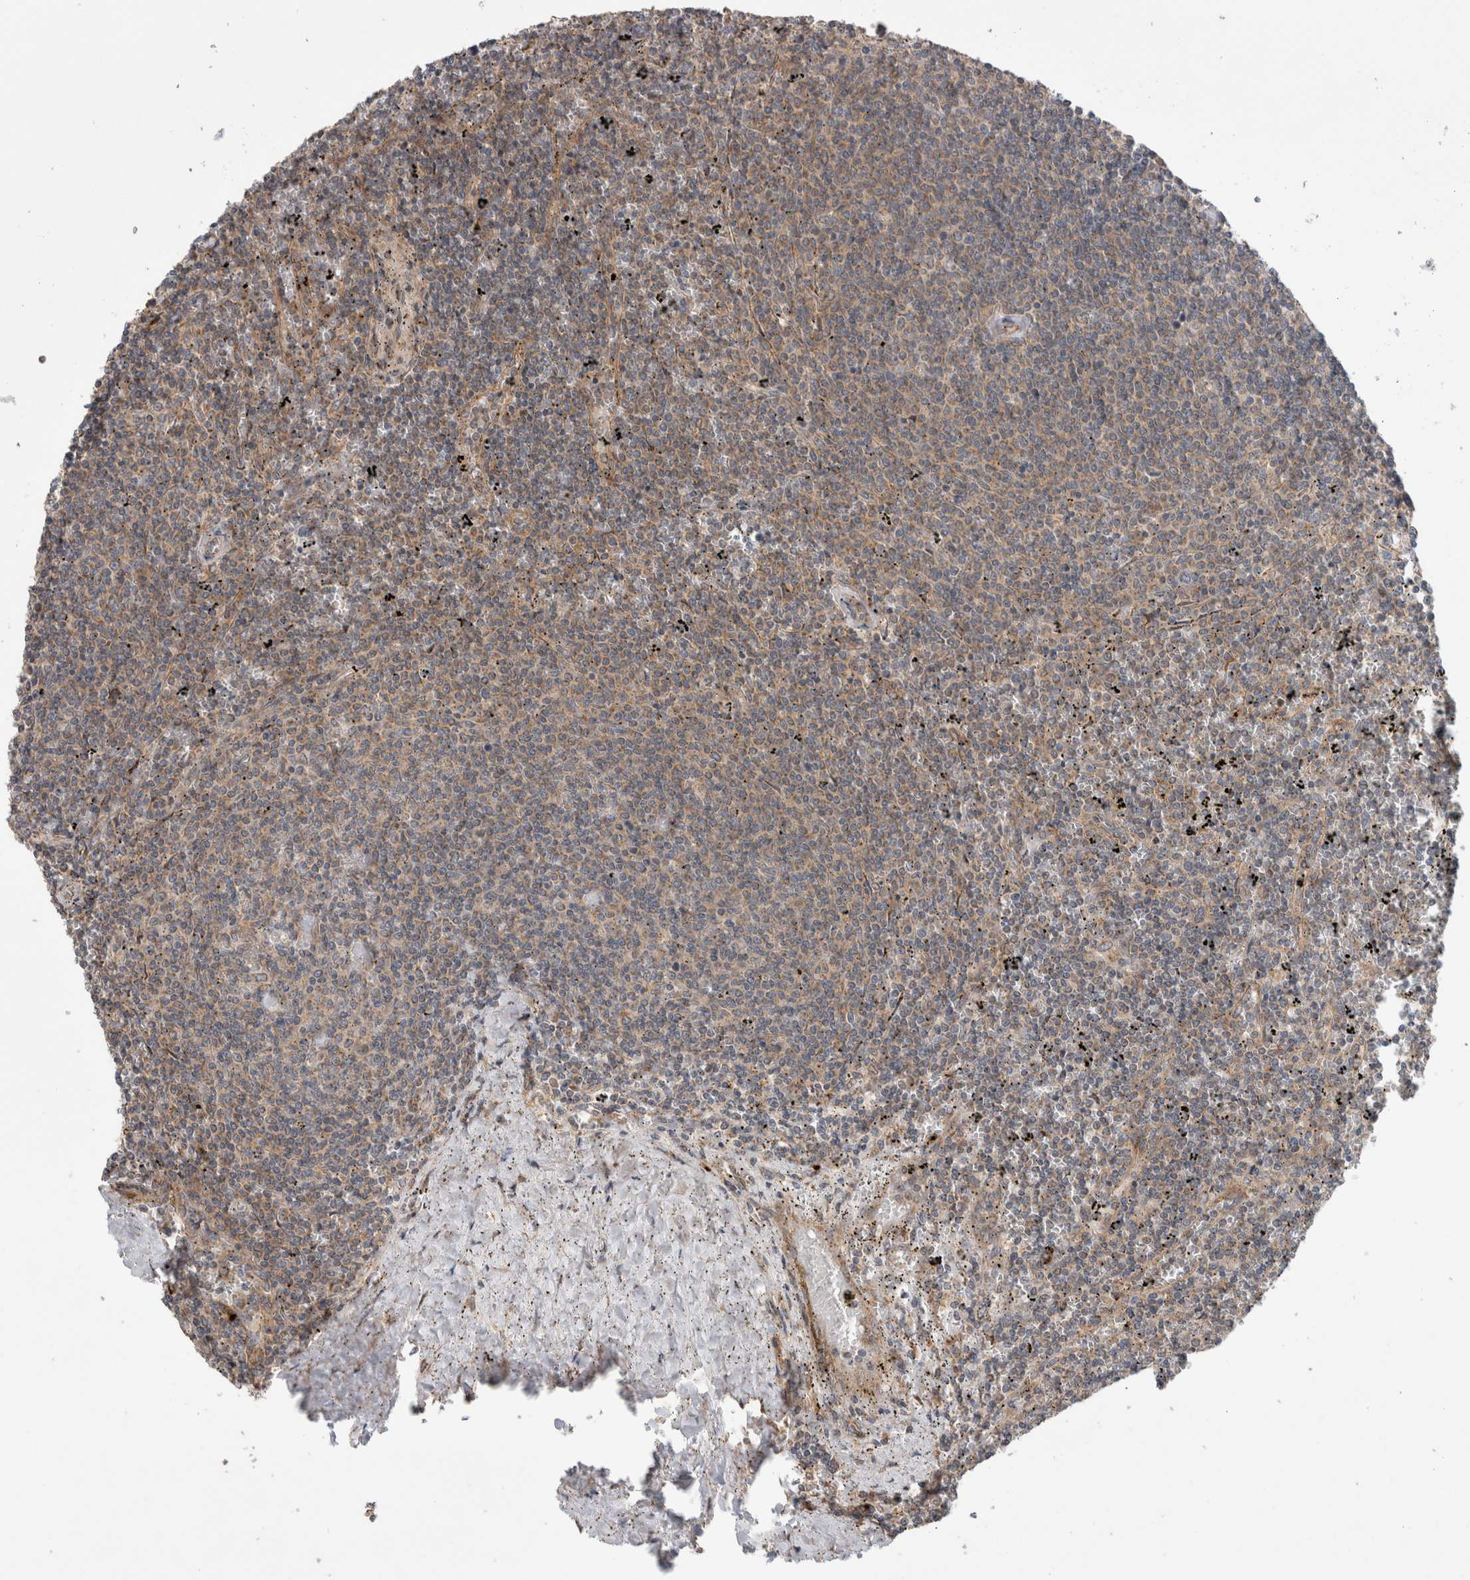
{"staining": {"intensity": "weak", "quantity": ">75%", "location": "cytoplasmic/membranous"}, "tissue": "lymphoma", "cell_type": "Tumor cells", "image_type": "cancer", "snomed": [{"axis": "morphology", "description": "Malignant lymphoma, non-Hodgkin's type, Low grade"}, {"axis": "topography", "description": "Spleen"}], "caption": "Weak cytoplasmic/membranous staining is identified in about >75% of tumor cells in lymphoma.", "gene": "TRIM5", "patient": {"sex": "female", "age": 50}}